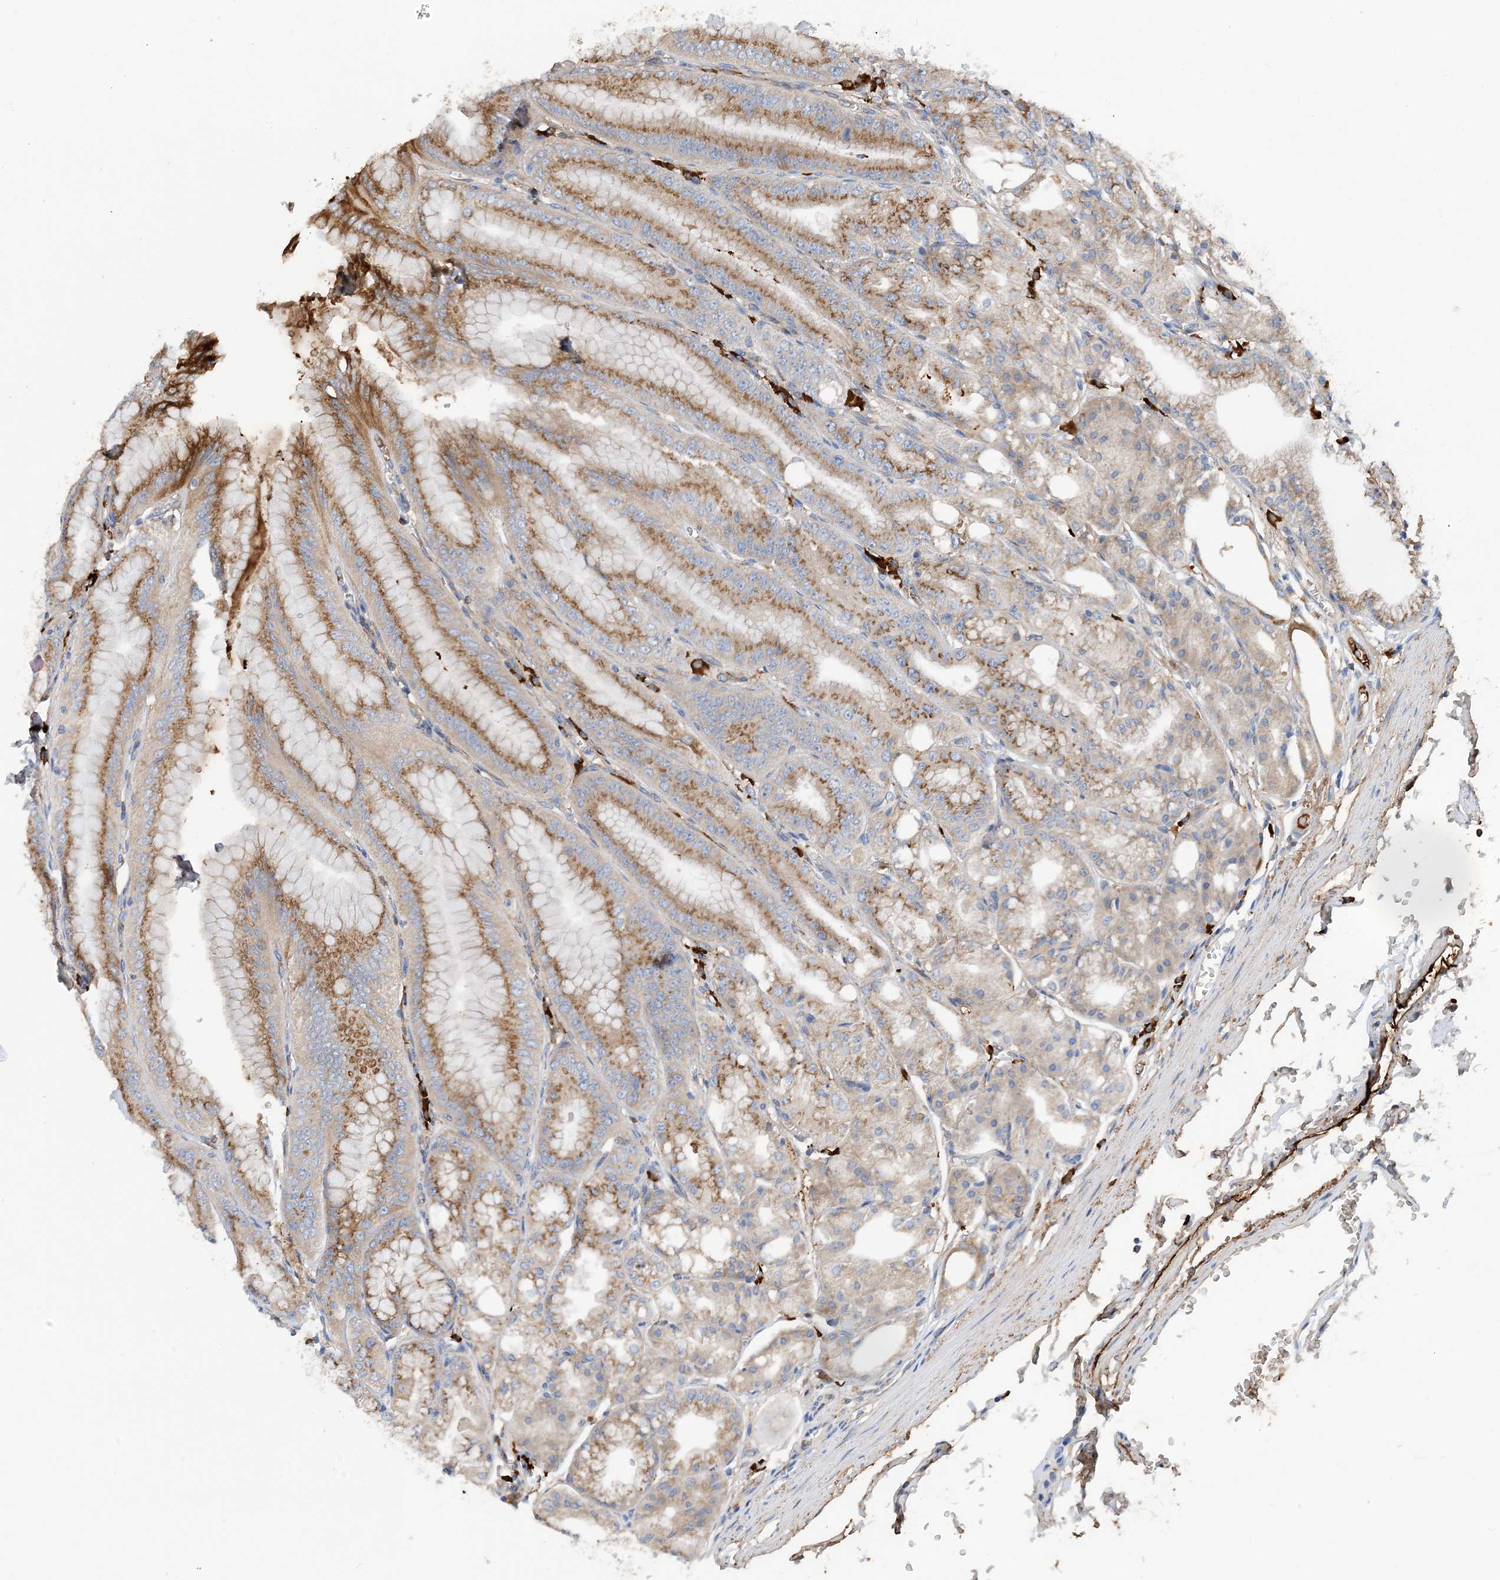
{"staining": {"intensity": "moderate", "quantity": "25%-75%", "location": "cytoplasmic/membranous"}, "tissue": "stomach", "cell_type": "Glandular cells", "image_type": "normal", "snomed": [{"axis": "morphology", "description": "Normal tissue, NOS"}, {"axis": "topography", "description": "Stomach, lower"}], "caption": "Glandular cells display medium levels of moderate cytoplasmic/membranous expression in about 25%-75% of cells in benign human stomach. (Brightfield microscopy of DAB IHC at high magnification).", "gene": "SLC5A11", "patient": {"sex": "male", "age": 71}}